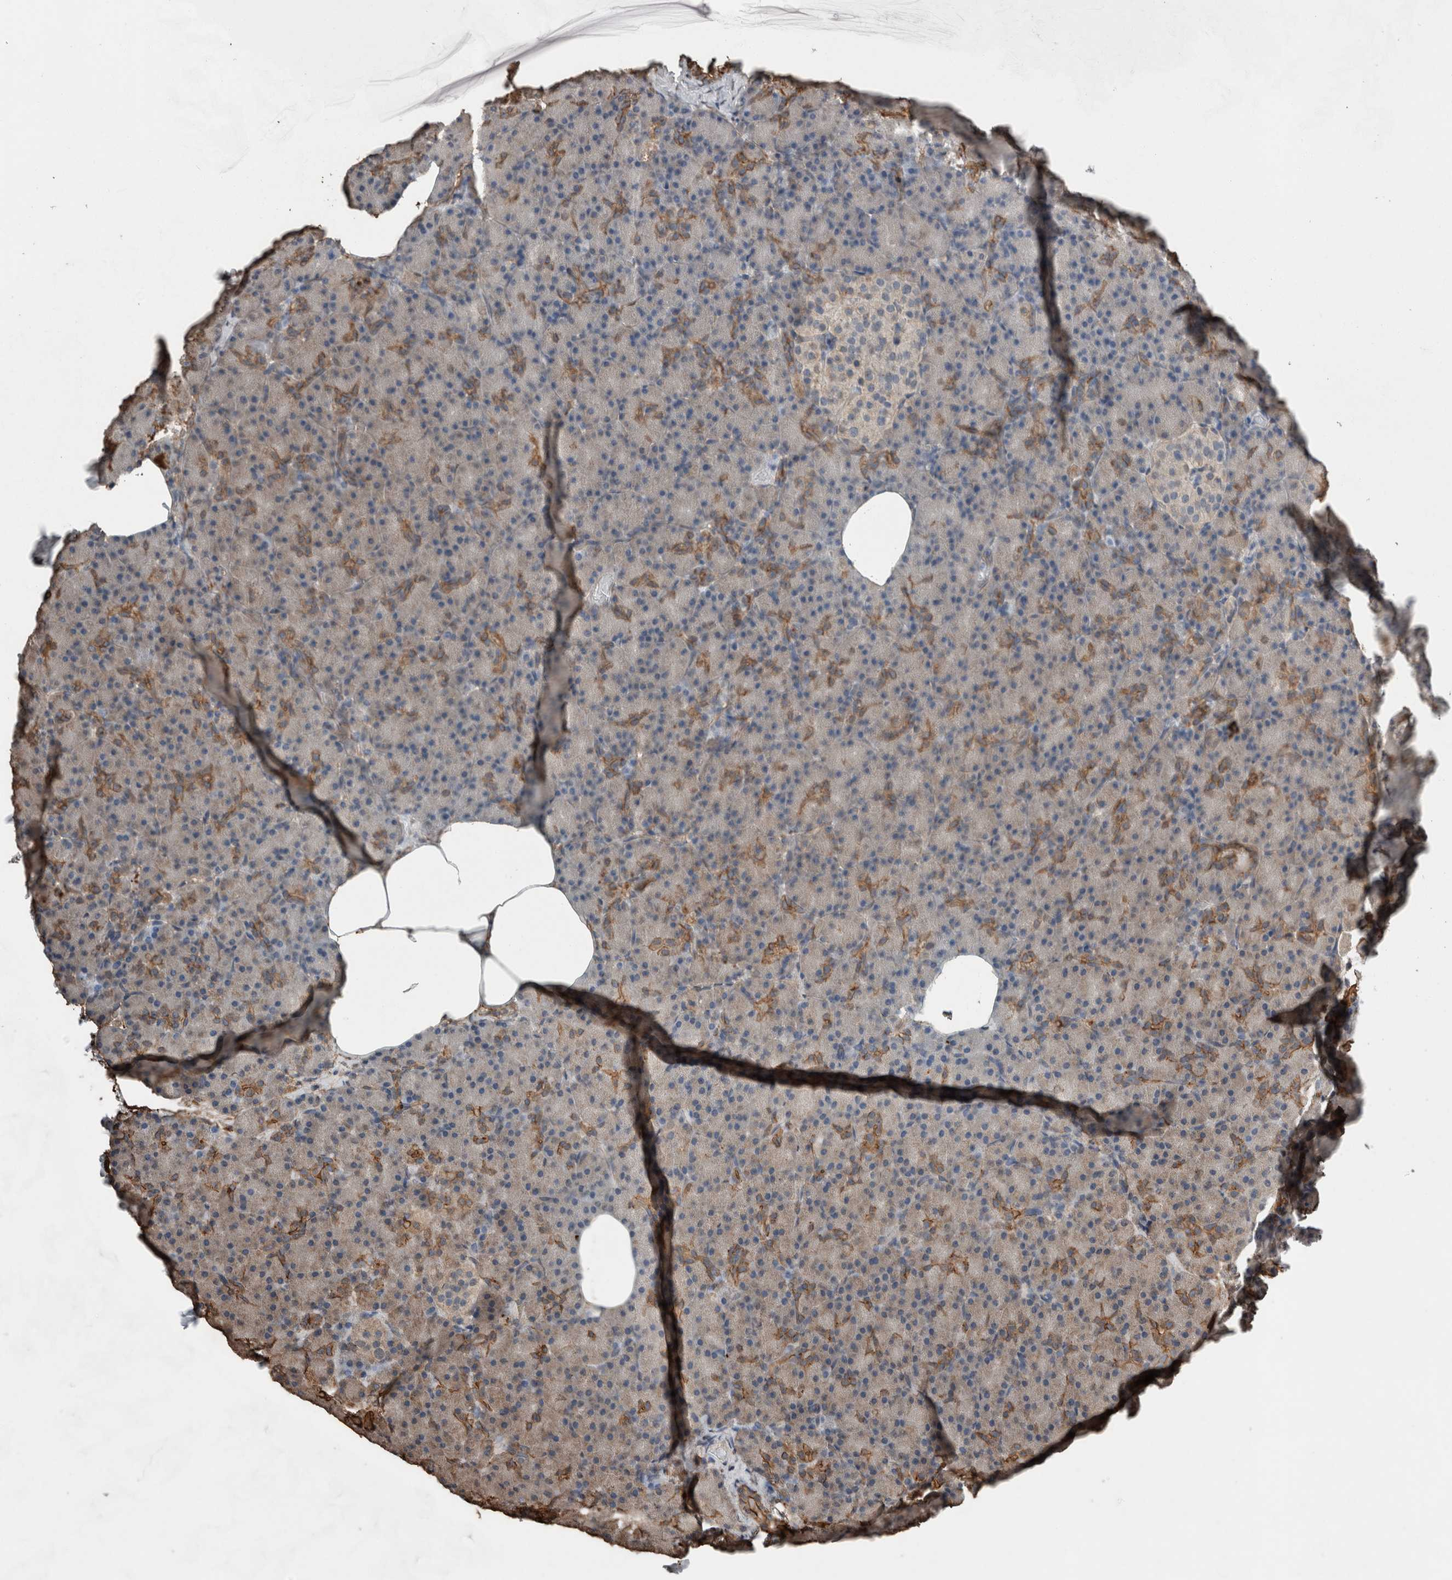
{"staining": {"intensity": "moderate", "quantity": "25%-75%", "location": "cytoplasmic/membranous"}, "tissue": "pancreas", "cell_type": "Exocrine glandular cells", "image_type": "normal", "snomed": [{"axis": "morphology", "description": "Normal tissue, NOS"}, {"axis": "topography", "description": "Pancreas"}], "caption": "An immunohistochemistry (IHC) micrograph of normal tissue is shown. Protein staining in brown labels moderate cytoplasmic/membranous positivity in pancreas within exocrine glandular cells. The staining was performed using DAB, with brown indicating positive protein expression. Nuclei are stained blue with hematoxylin.", "gene": "S100A10", "patient": {"sex": "female", "age": 43}}